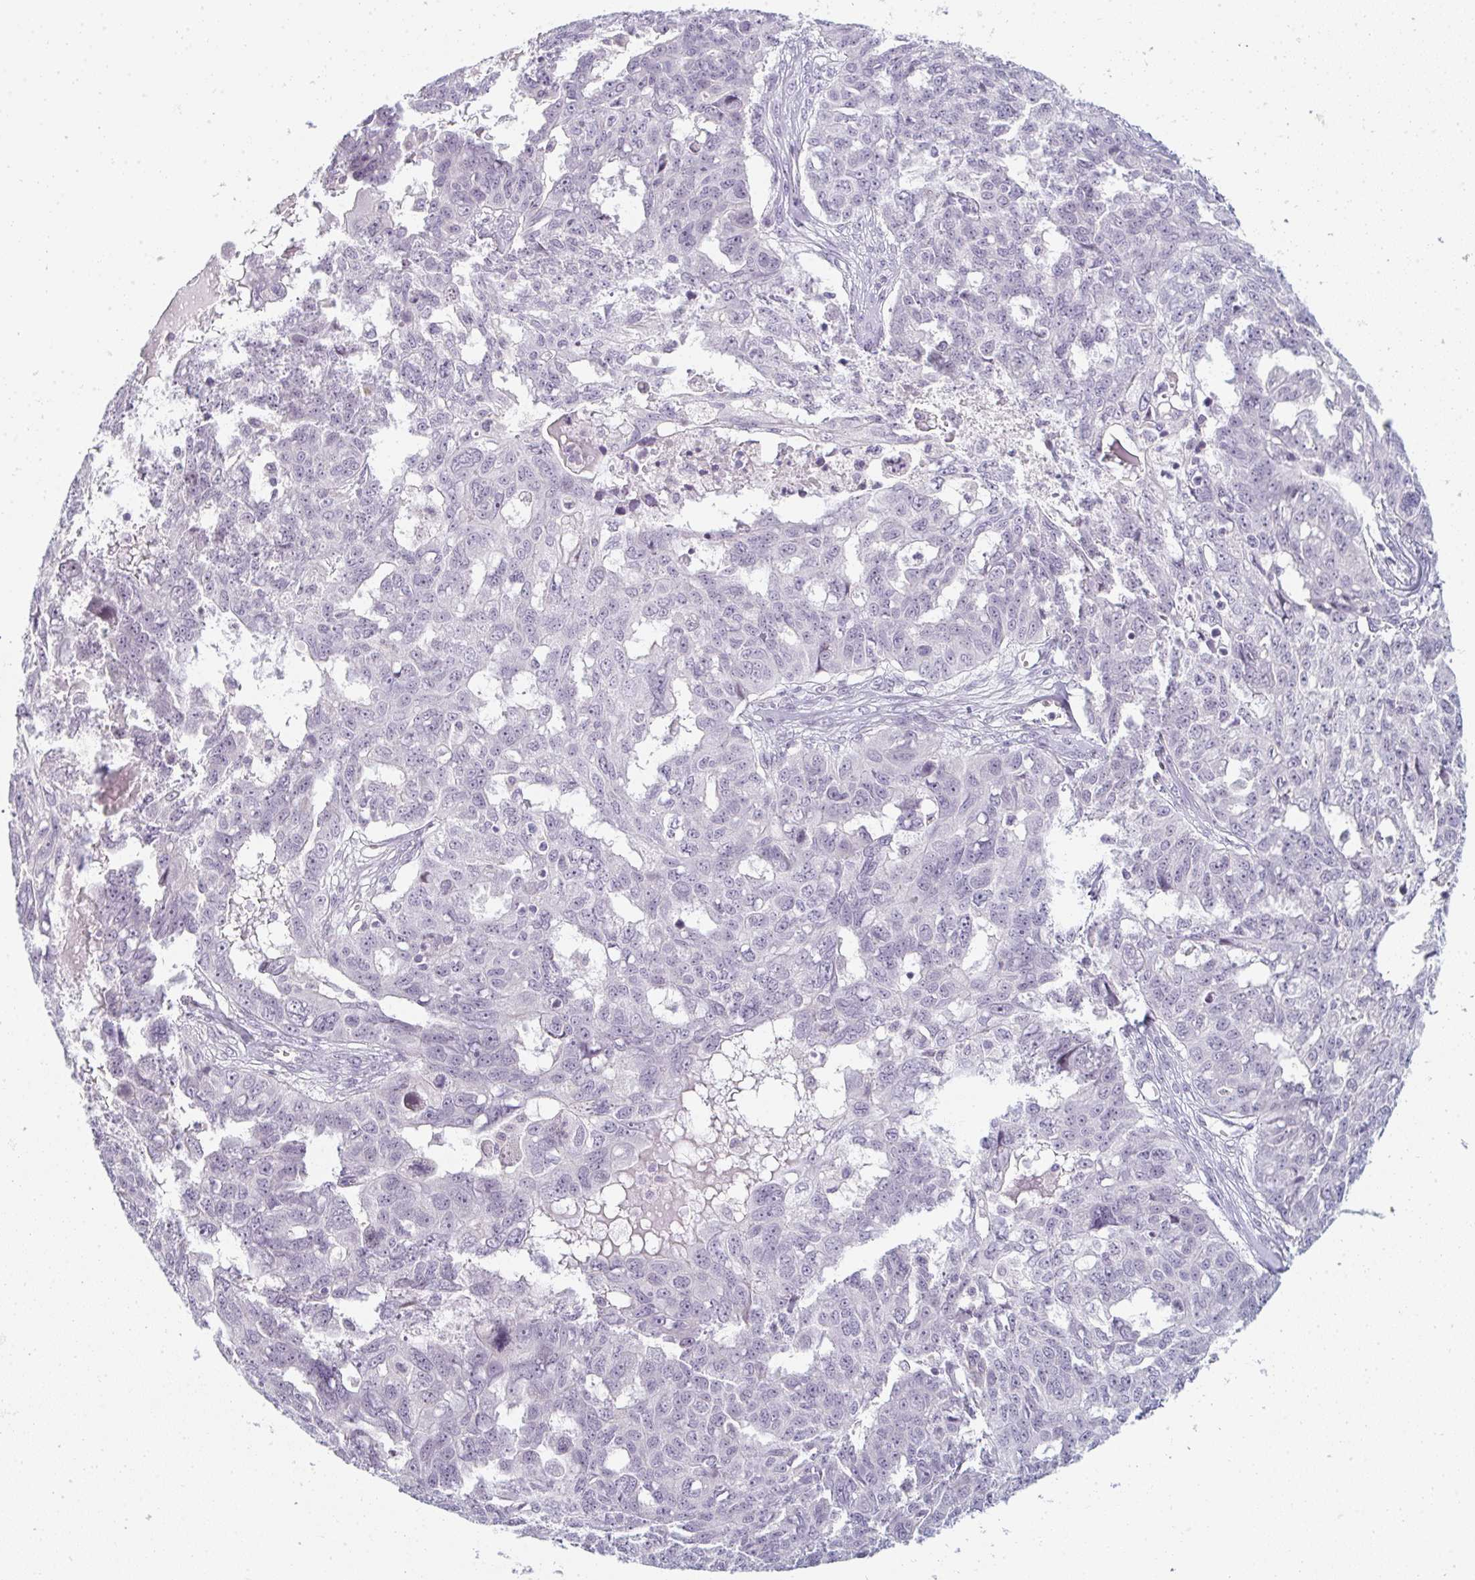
{"staining": {"intensity": "negative", "quantity": "none", "location": "none"}, "tissue": "ovarian cancer", "cell_type": "Tumor cells", "image_type": "cancer", "snomed": [{"axis": "morphology", "description": "Carcinoma, endometroid"}, {"axis": "topography", "description": "Ovary"}], "caption": "Immunohistochemistry of ovarian cancer (endometroid carcinoma) exhibits no staining in tumor cells.", "gene": "RBBP6", "patient": {"sex": "female", "age": 70}}